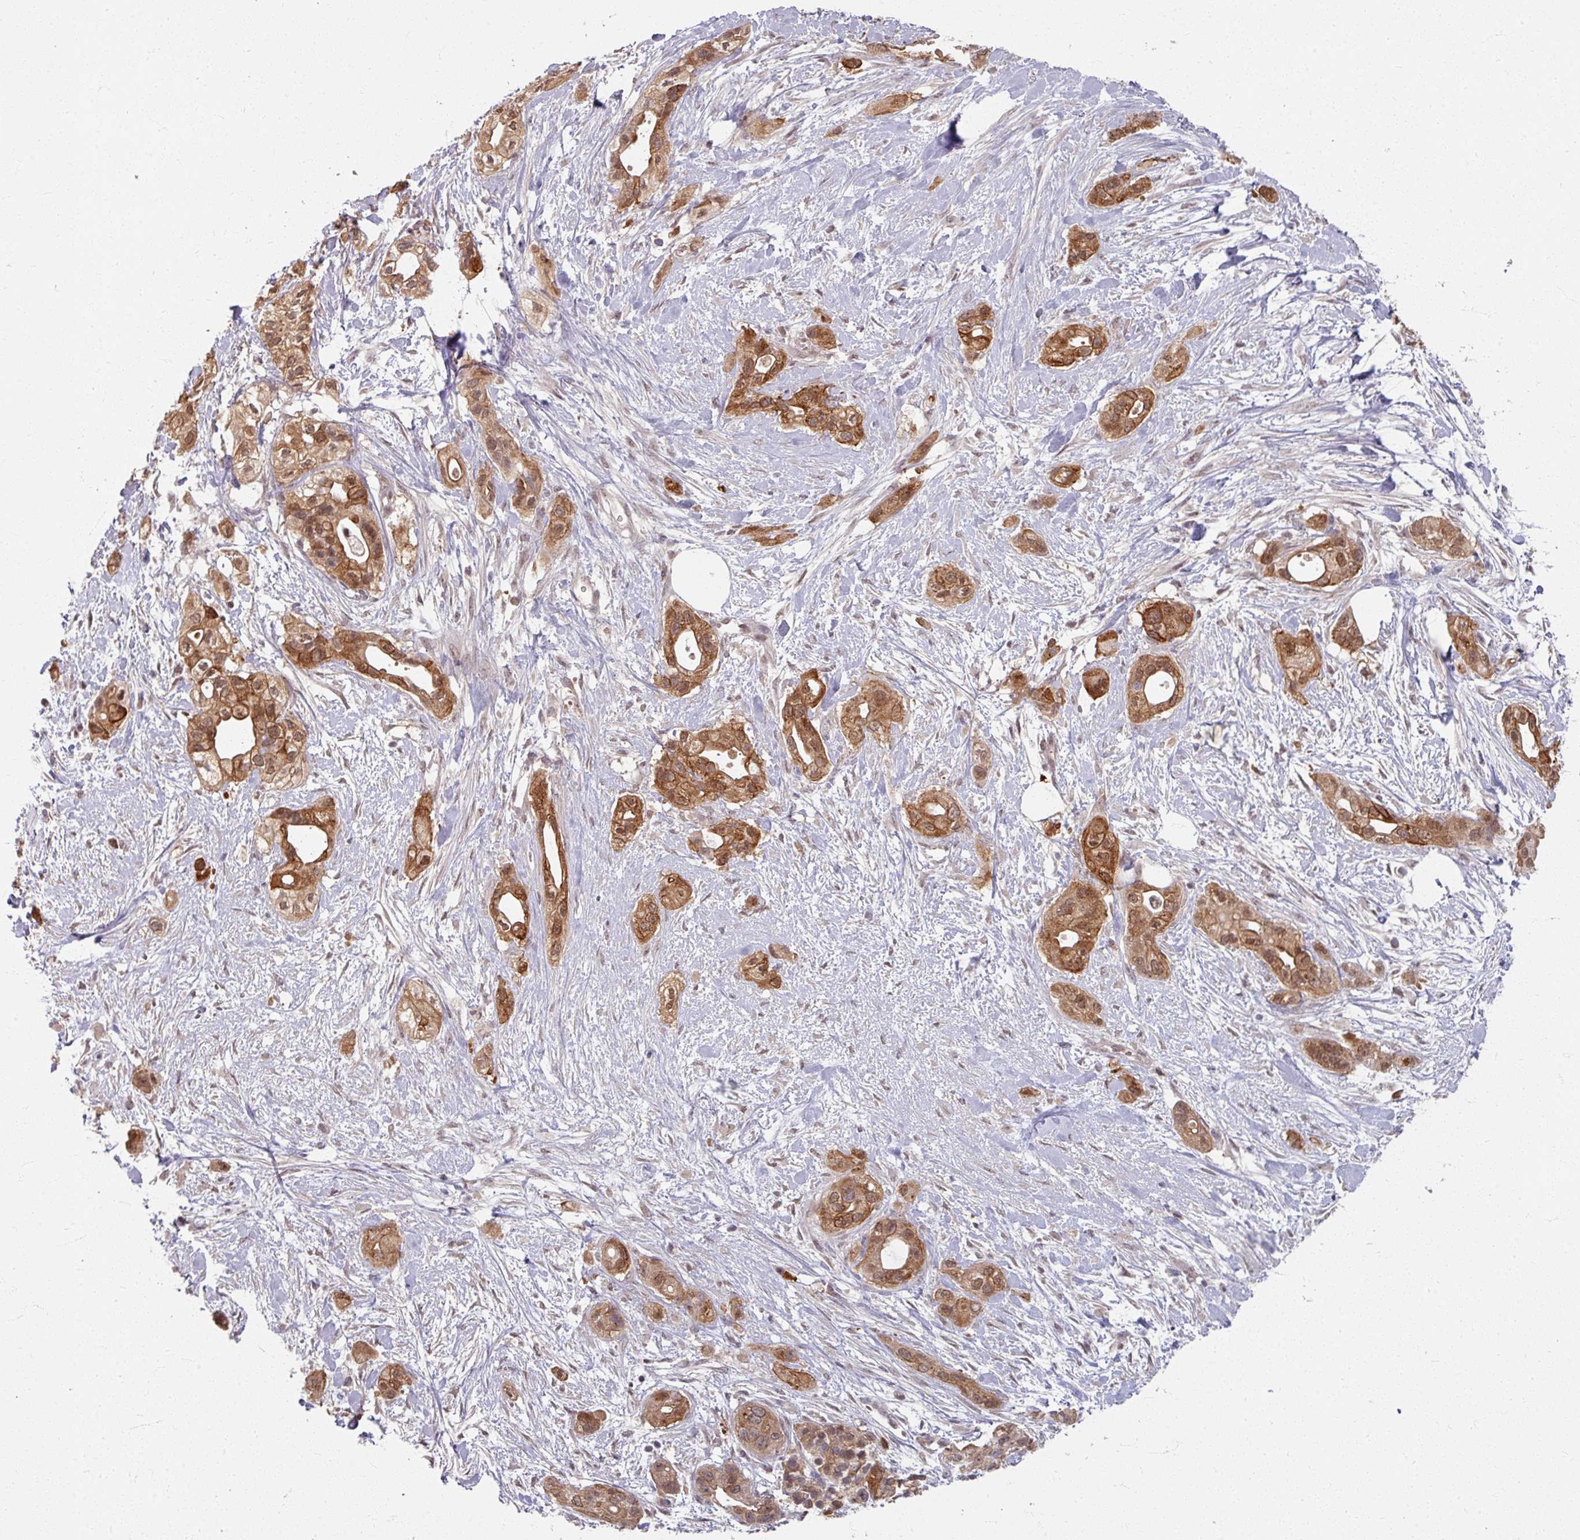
{"staining": {"intensity": "strong", "quantity": ">75%", "location": "cytoplasmic/membranous,nuclear"}, "tissue": "pancreatic cancer", "cell_type": "Tumor cells", "image_type": "cancer", "snomed": [{"axis": "morphology", "description": "Adenocarcinoma, NOS"}, {"axis": "topography", "description": "Pancreas"}], "caption": "Strong cytoplasmic/membranous and nuclear staining is appreciated in about >75% of tumor cells in pancreatic cancer (adenocarcinoma). The staining is performed using DAB (3,3'-diaminobenzidine) brown chromogen to label protein expression. The nuclei are counter-stained blue using hematoxylin.", "gene": "KLC3", "patient": {"sex": "male", "age": 44}}